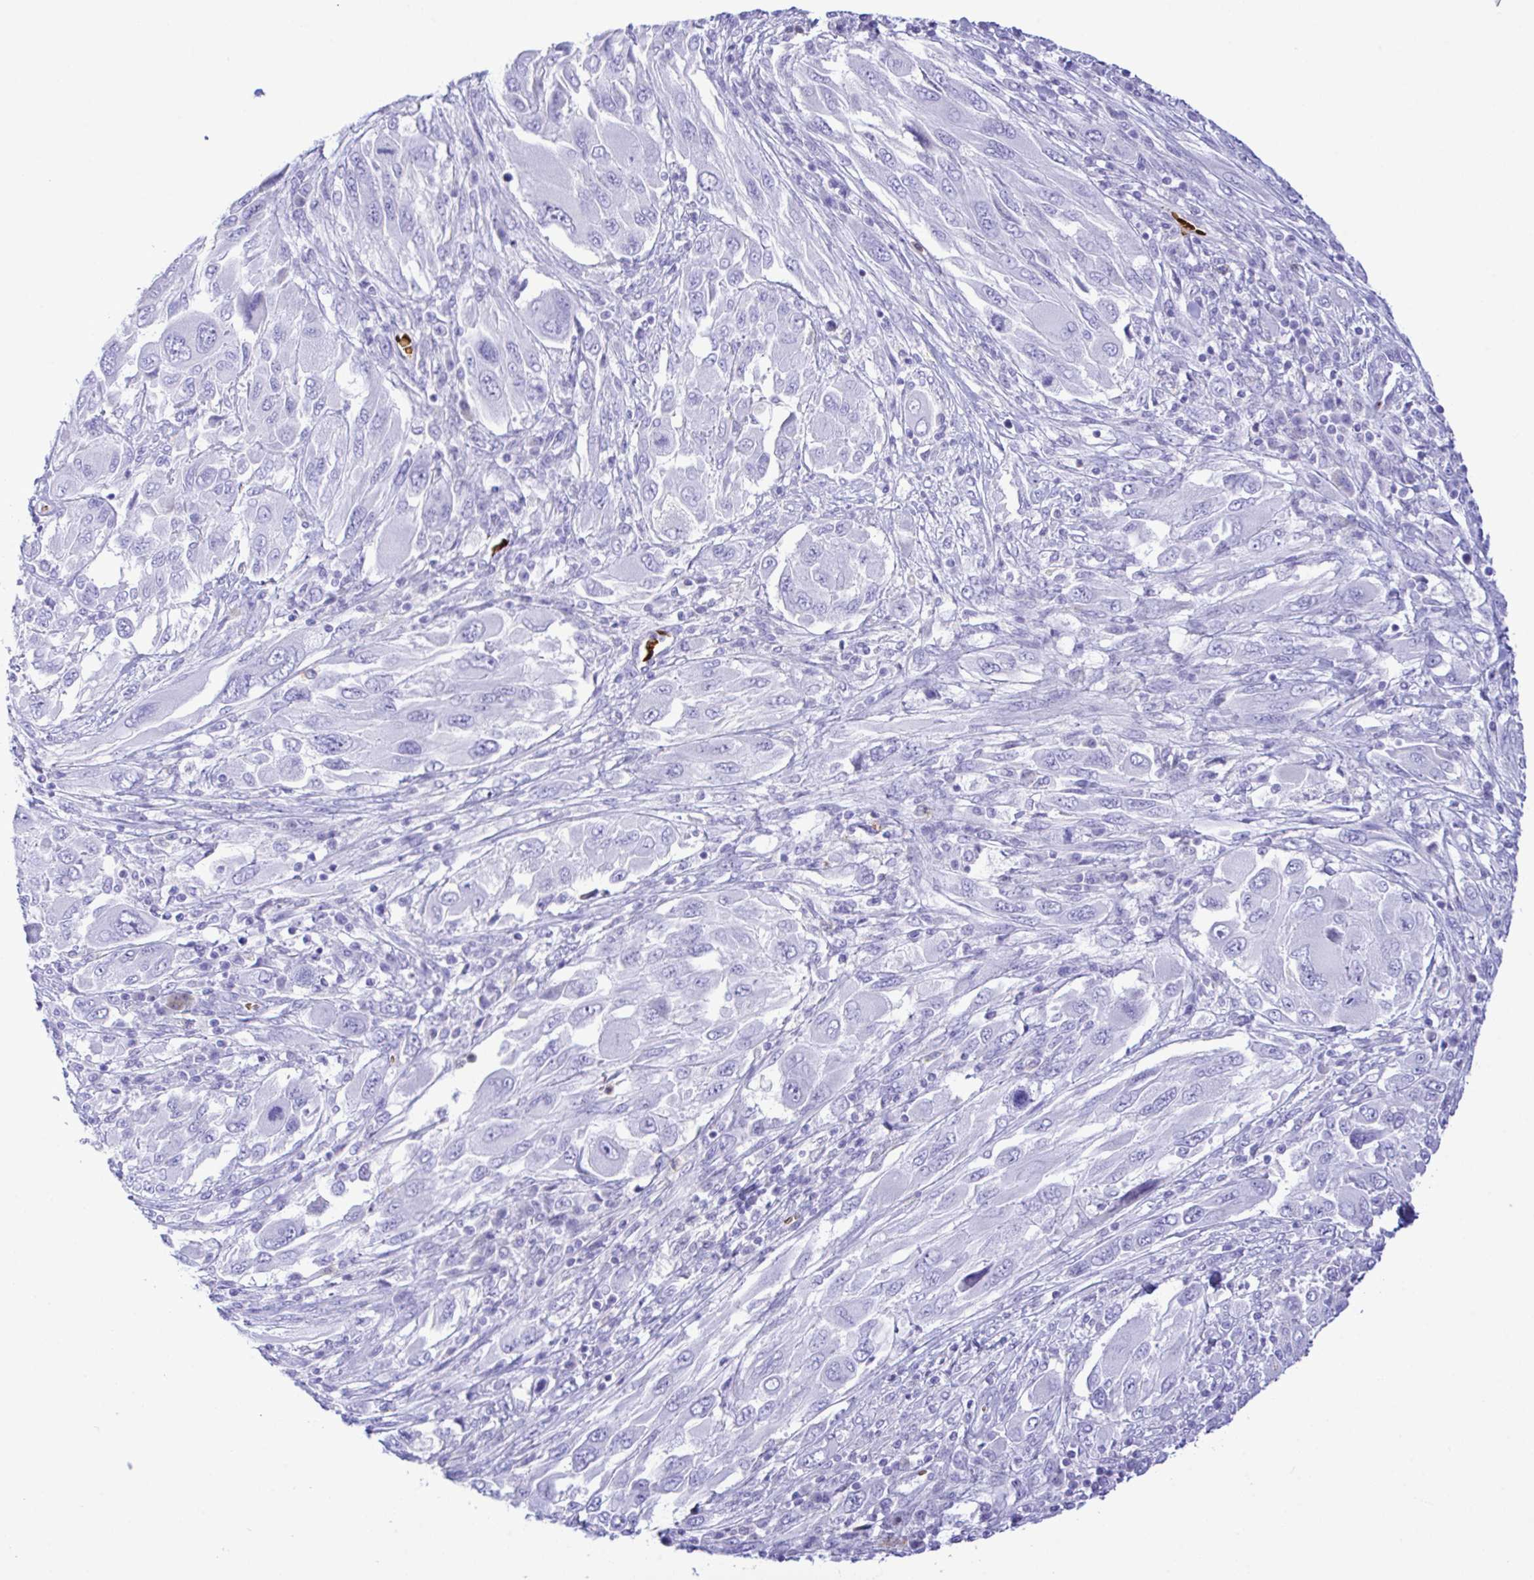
{"staining": {"intensity": "negative", "quantity": "none", "location": "none"}, "tissue": "melanoma", "cell_type": "Tumor cells", "image_type": "cancer", "snomed": [{"axis": "morphology", "description": "Malignant melanoma, NOS"}, {"axis": "topography", "description": "Skin"}], "caption": "Immunohistochemistry histopathology image of neoplastic tissue: malignant melanoma stained with DAB (3,3'-diaminobenzidine) reveals no significant protein staining in tumor cells.", "gene": "ZNF221", "patient": {"sex": "female", "age": 91}}